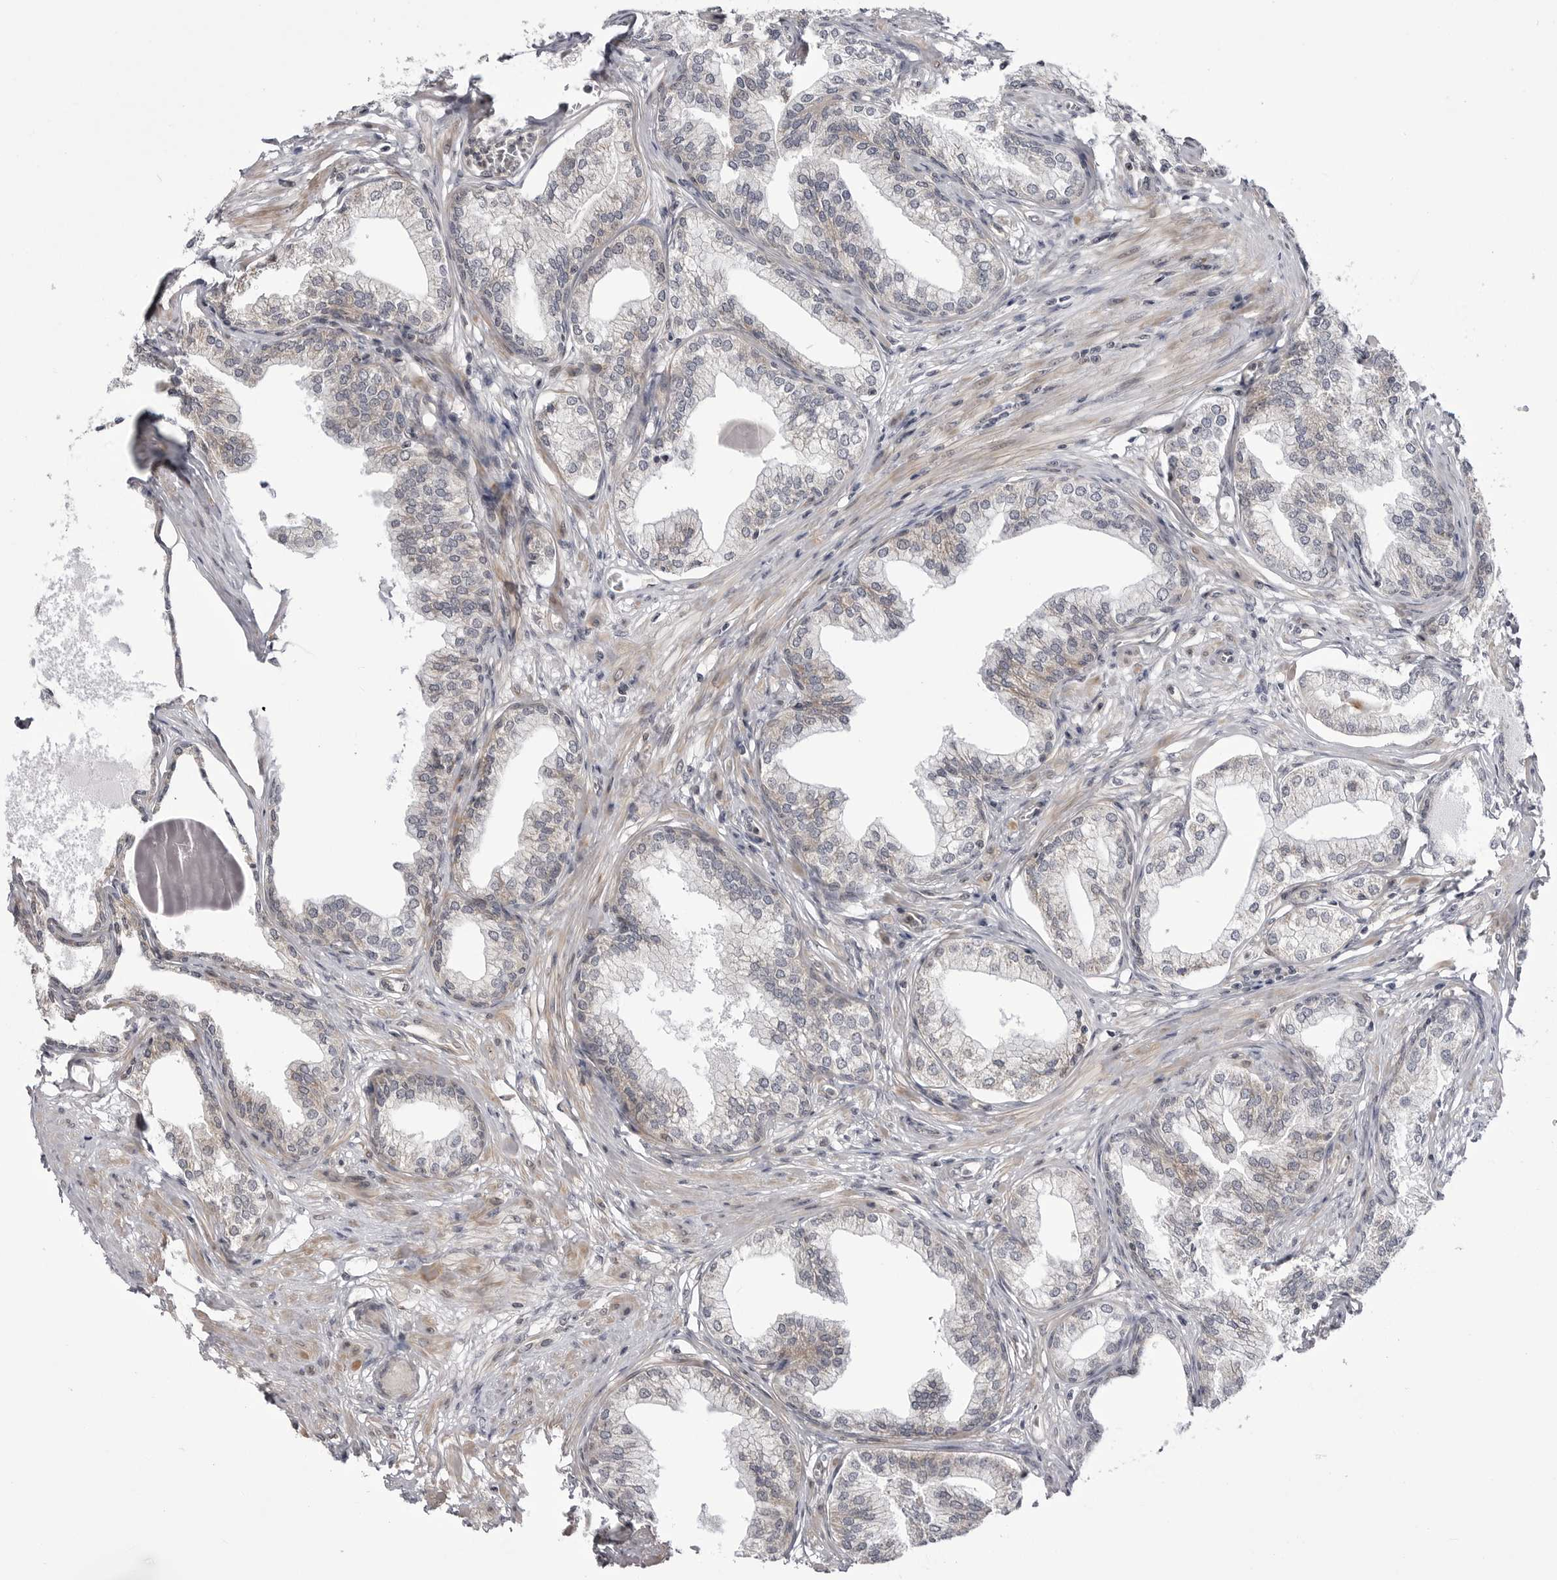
{"staining": {"intensity": "weak", "quantity": "25%-75%", "location": "cytoplasmic/membranous"}, "tissue": "prostate", "cell_type": "Glandular cells", "image_type": "normal", "snomed": [{"axis": "morphology", "description": "Normal tissue, NOS"}, {"axis": "morphology", "description": "Urothelial carcinoma, Low grade"}, {"axis": "topography", "description": "Urinary bladder"}, {"axis": "topography", "description": "Prostate"}], "caption": "The micrograph reveals immunohistochemical staining of unremarkable prostate. There is weak cytoplasmic/membranous staining is present in about 25%-75% of glandular cells. (IHC, brightfield microscopy, high magnification).", "gene": "CCDC18", "patient": {"sex": "male", "age": 60}}